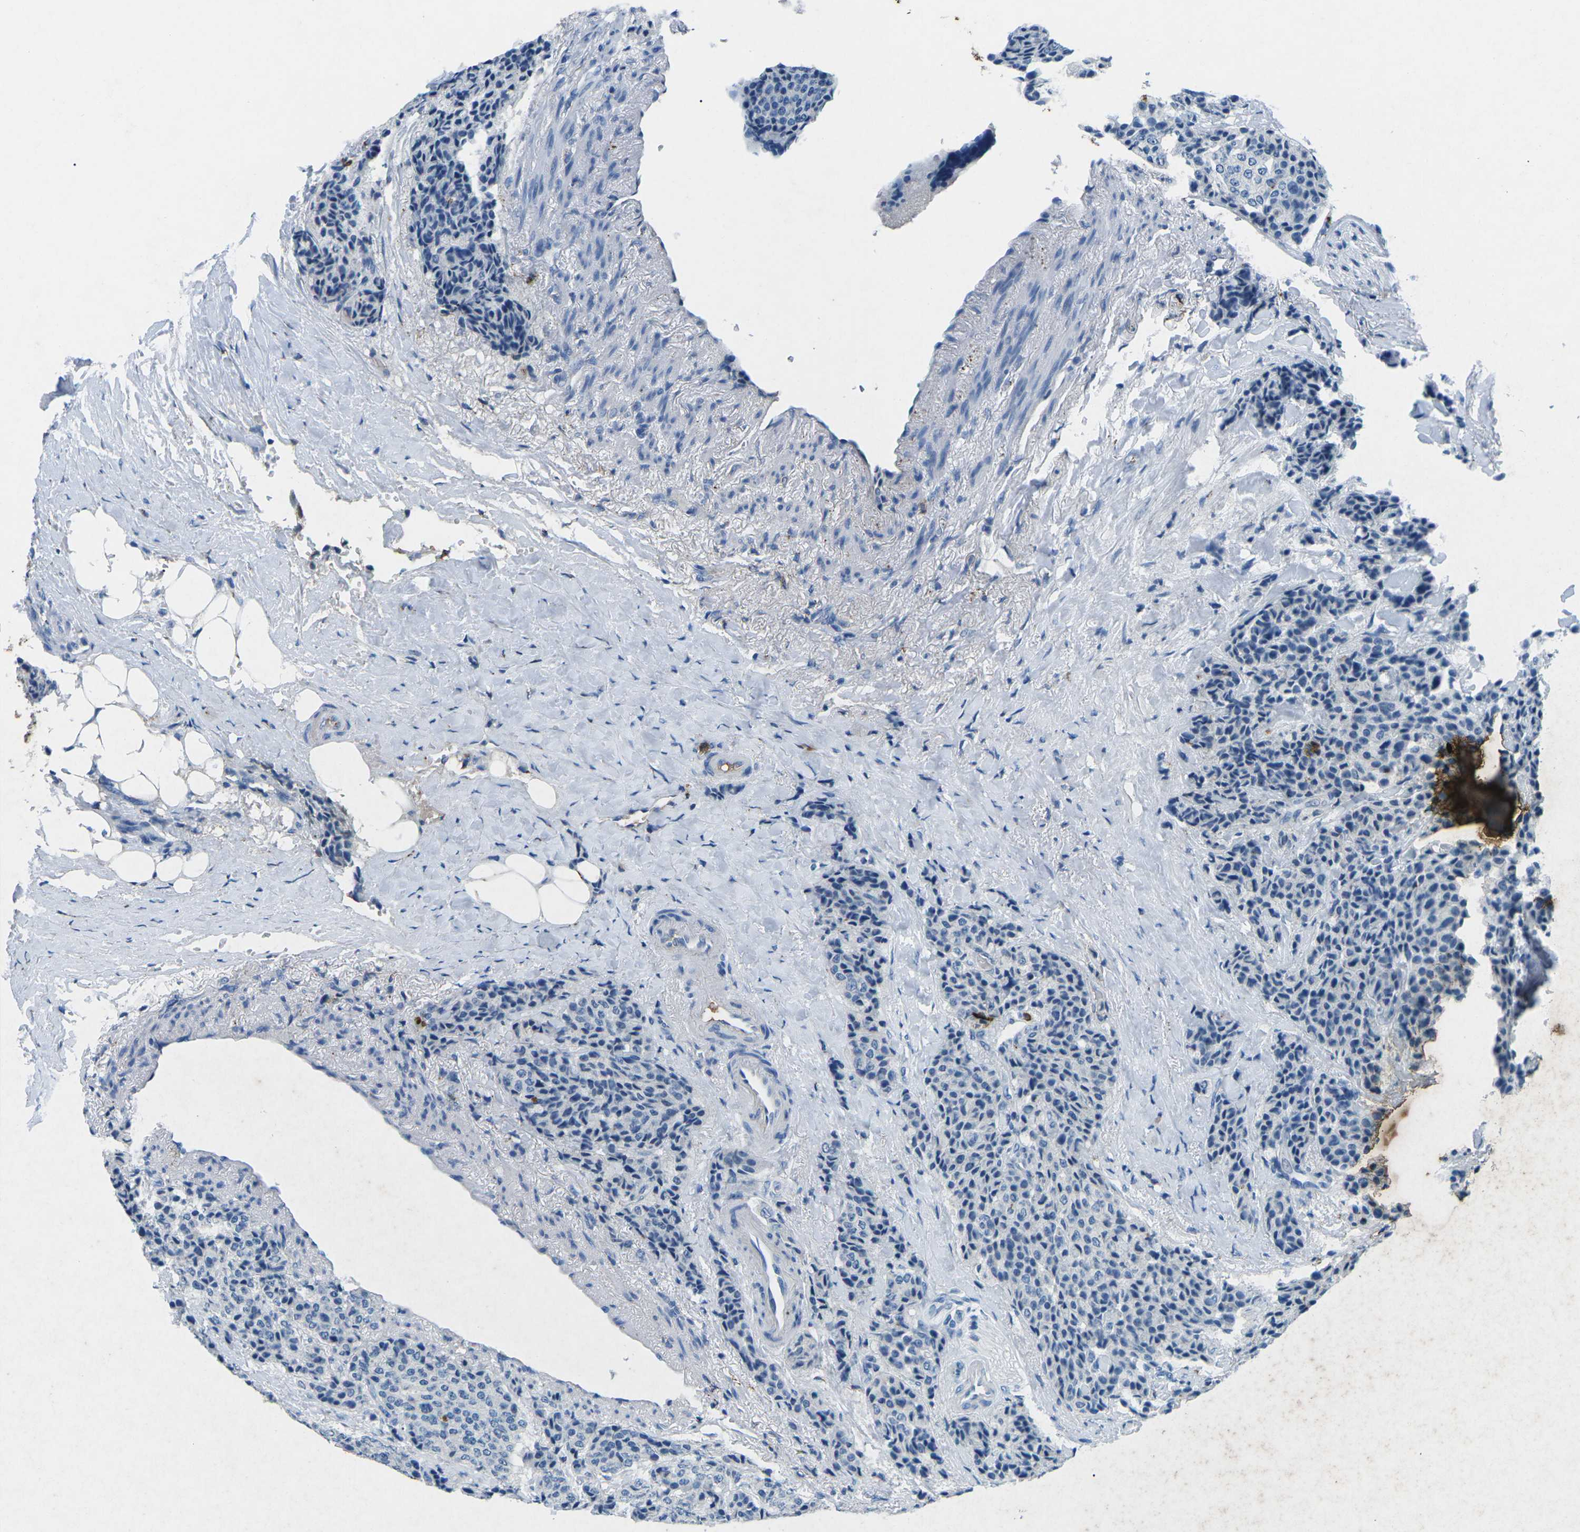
{"staining": {"intensity": "negative", "quantity": "none", "location": "none"}, "tissue": "carcinoid", "cell_type": "Tumor cells", "image_type": "cancer", "snomed": [{"axis": "morphology", "description": "Carcinoid, malignant, NOS"}, {"axis": "topography", "description": "Colon"}], "caption": "DAB (3,3'-diaminobenzidine) immunohistochemical staining of human carcinoid reveals no significant positivity in tumor cells.", "gene": "CTAGE1", "patient": {"sex": "female", "age": 61}}